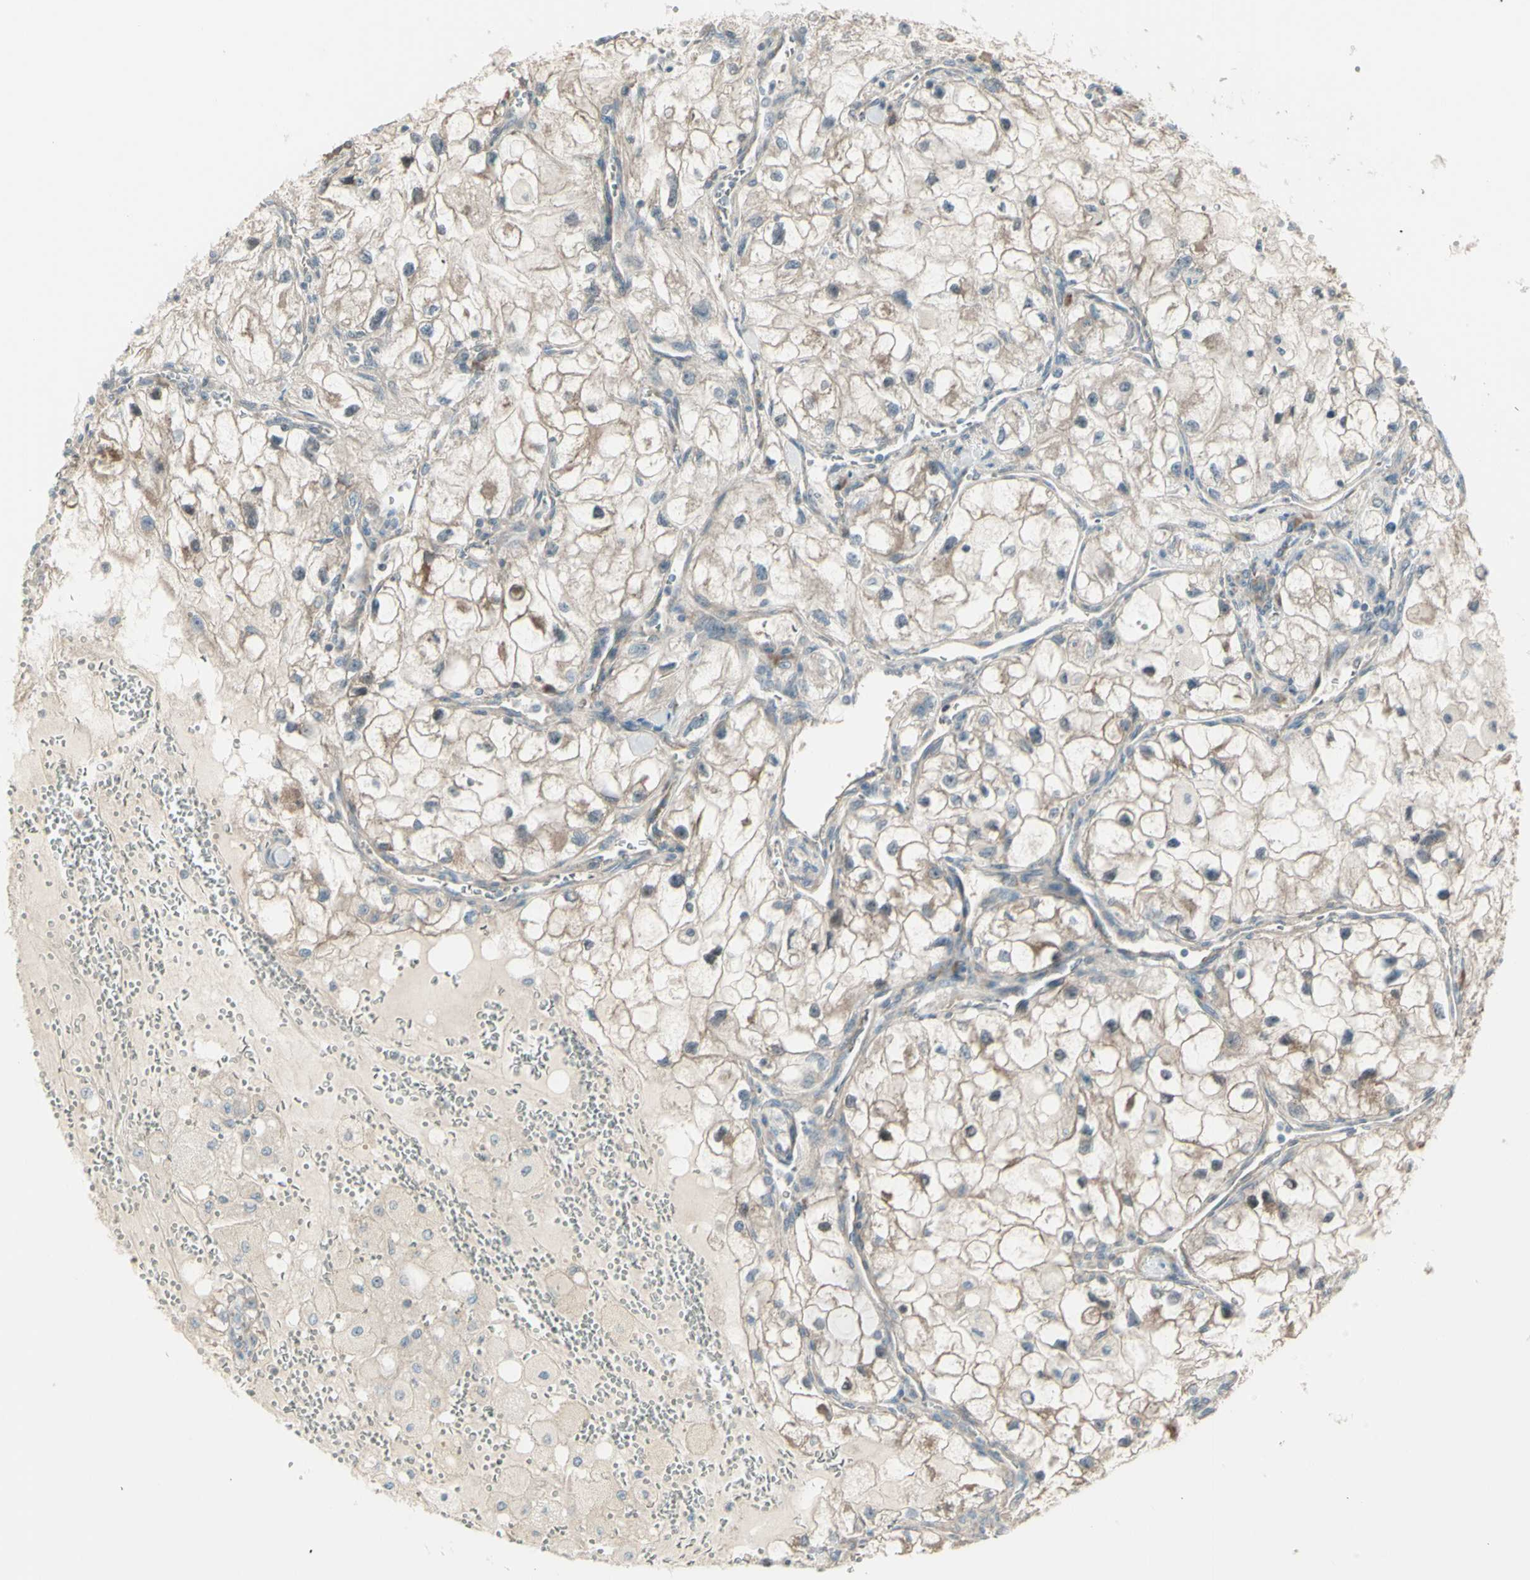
{"staining": {"intensity": "weak", "quantity": ">75%", "location": "cytoplasmic/membranous"}, "tissue": "renal cancer", "cell_type": "Tumor cells", "image_type": "cancer", "snomed": [{"axis": "morphology", "description": "Adenocarcinoma, NOS"}, {"axis": "topography", "description": "Kidney"}], "caption": "Human adenocarcinoma (renal) stained with a brown dye reveals weak cytoplasmic/membranous positive positivity in approximately >75% of tumor cells.", "gene": "NAXD", "patient": {"sex": "female", "age": 70}}